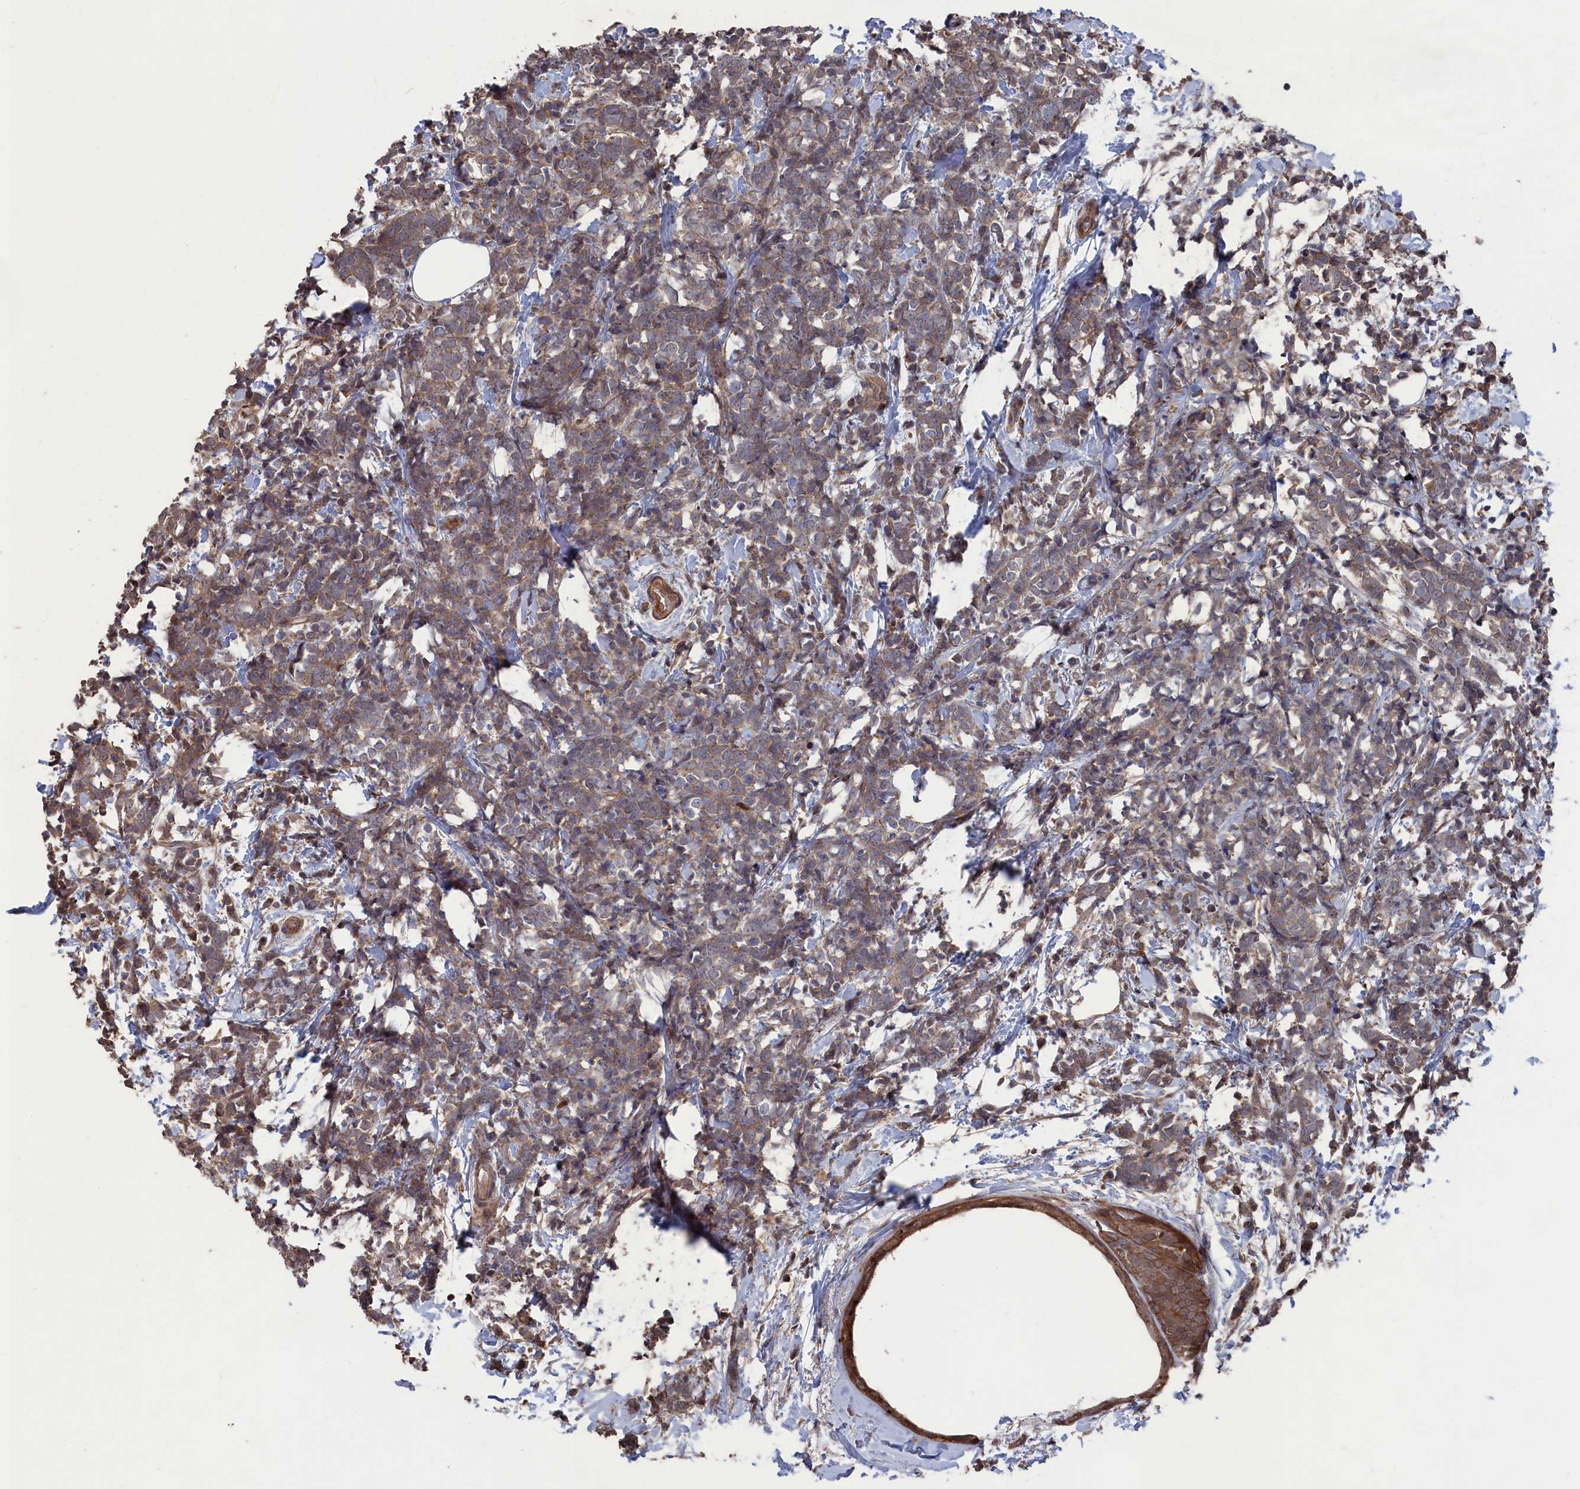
{"staining": {"intensity": "moderate", "quantity": ">75%", "location": "cytoplasmic/membranous,nuclear"}, "tissue": "breast cancer", "cell_type": "Tumor cells", "image_type": "cancer", "snomed": [{"axis": "morphology", "description": "Lobular carcinoma"}, {"axis": "topography", "description": "Breast"}], "caption": "About >75% of tumor cells in breast cancer demonstrate moderate cytoplasmic/membranous and nuclear protein positivity as visualized by brown immunohistochemical staining.", "gene": "PLA2G15", "patient": {"sex": "female", "age": 58}}